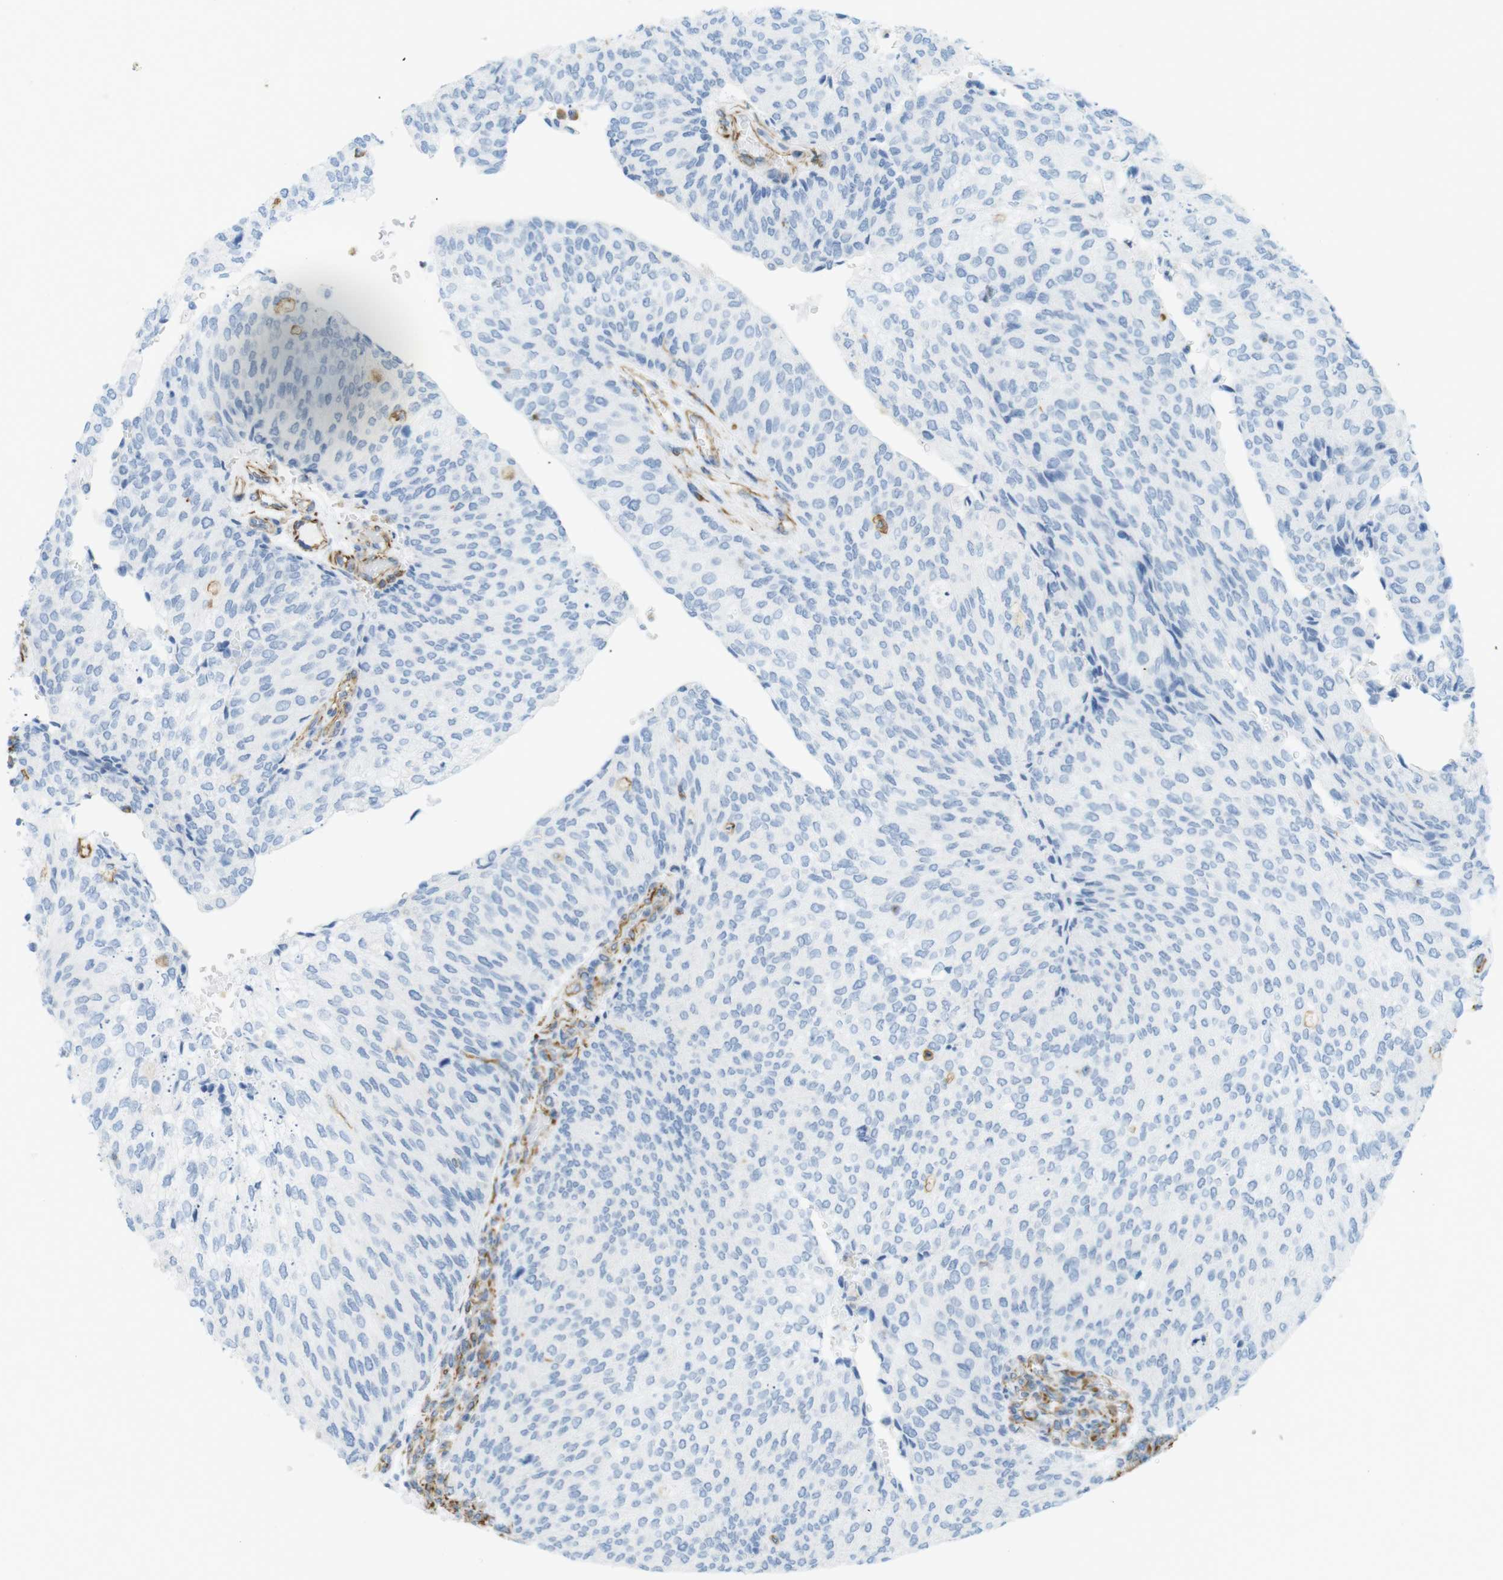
{"staining": {"intensity": "negative", "quantity": "none", "location": "none"}, "tissue": "urothelial cancer", "cell_type": "Tumor cells", "image_type": "cancer", "snomed": [{"axis": "morphology", "description": "Urothelial carcinoma, Low grade"}, {"axis": "topography", "description": "Urinary bladder"}], "caption": "This is an immunohistochemistry histopathology image of urothelial carcinoma (low-grade). There is no positivity in tumor cells.", "gene": "MS4A10", "patient": {"sex": "female", "age": 79}}